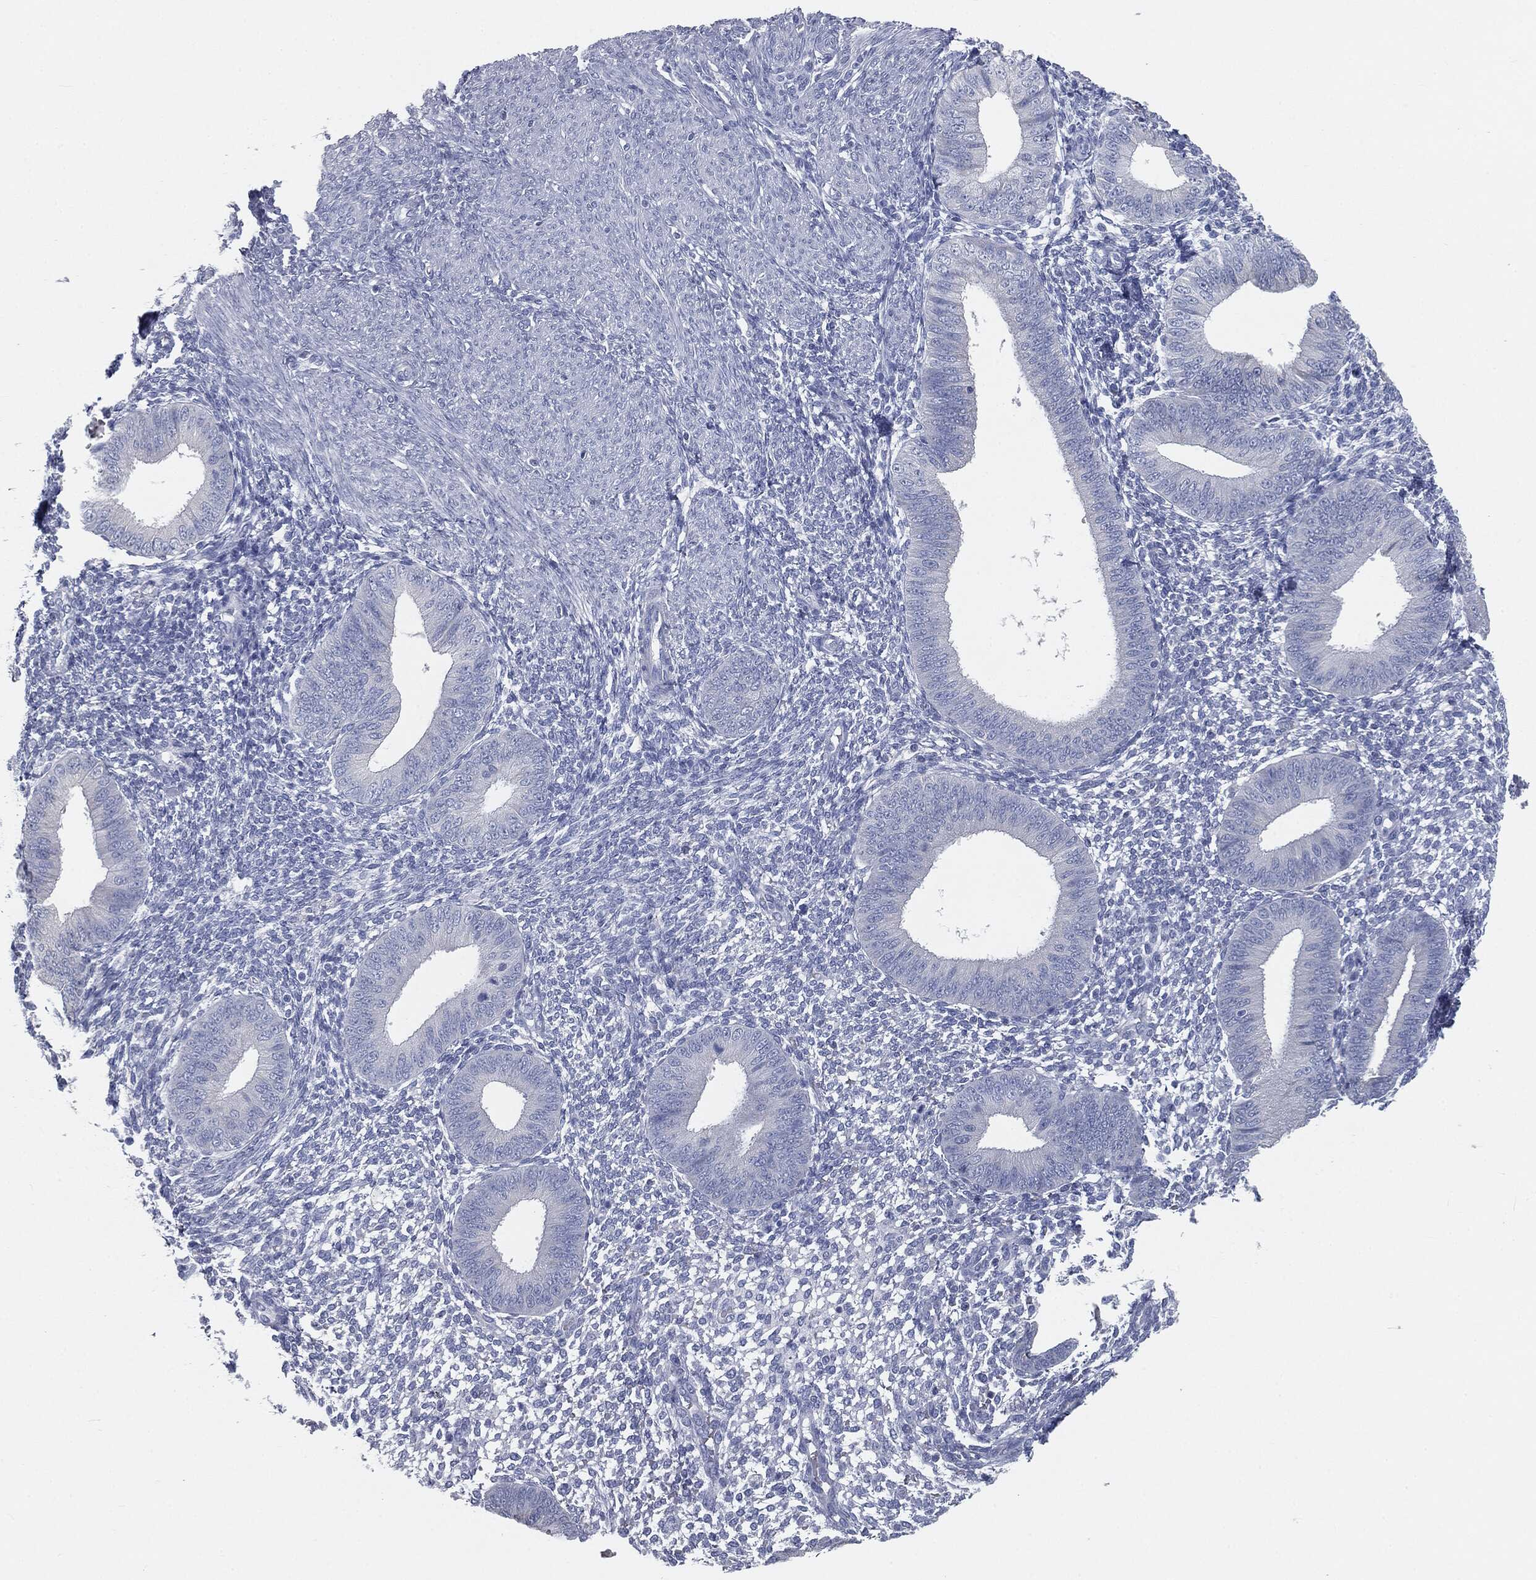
{"staining": {"intensity": "negative", "quantity": "none", "location": "none"}, "tissue": "endometrium", "cell_type": "Cells in endometrial stroma", "image_type": "normal", "snomed": [{"axis": "morphology", "description": "Normal tissue, NOS"}, {"axis": "topography", "description": "Endometrium"}], "caption": "An image of human endometrium is negative for staining in cells in endometrial stroma. Brightfield microscopy of IHC stained with DAB (brown) and hematoxylin (blue), captured at high magnification.", "gene": "CAV3", "patient": {"sex": "female", "age": 39}}